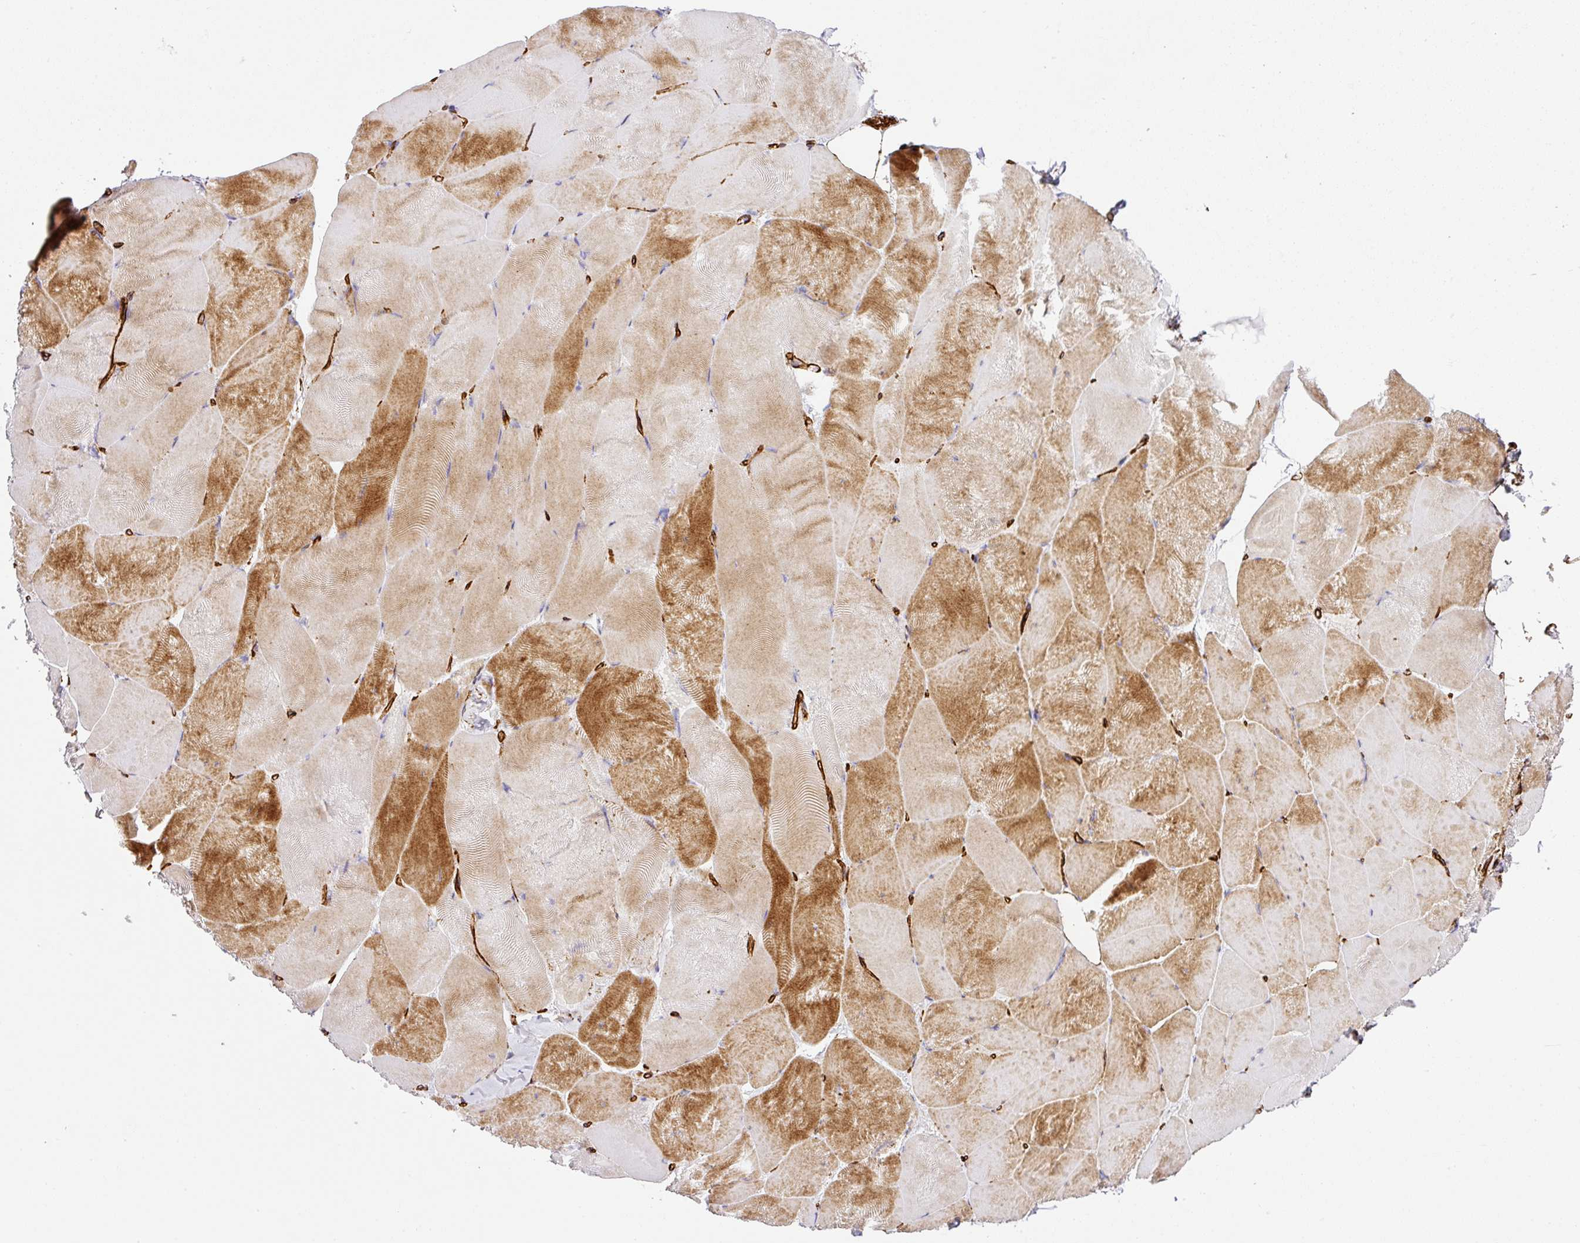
{"staining": {"intensity": "moderate", "quantity": "25%-75%", "location": "cytoplasmic/membranous"}, "tissue": "skeletal muscle", "cell_type": "Myocytes", "image_type": "normal", "snomed": [{"axis": "morphology", "description": "Normal tissue, NOS"}, {"axis": "topography", "description": "Skeletal muscle"}], "caption": "Myocytes exhibit moderate cytoplasmic/membranous staining in approximately 25%-75% of cells in normal skeletal muscle.", "gene": "SLC25A17", "patient": {"sex": "female", "age": 64}}